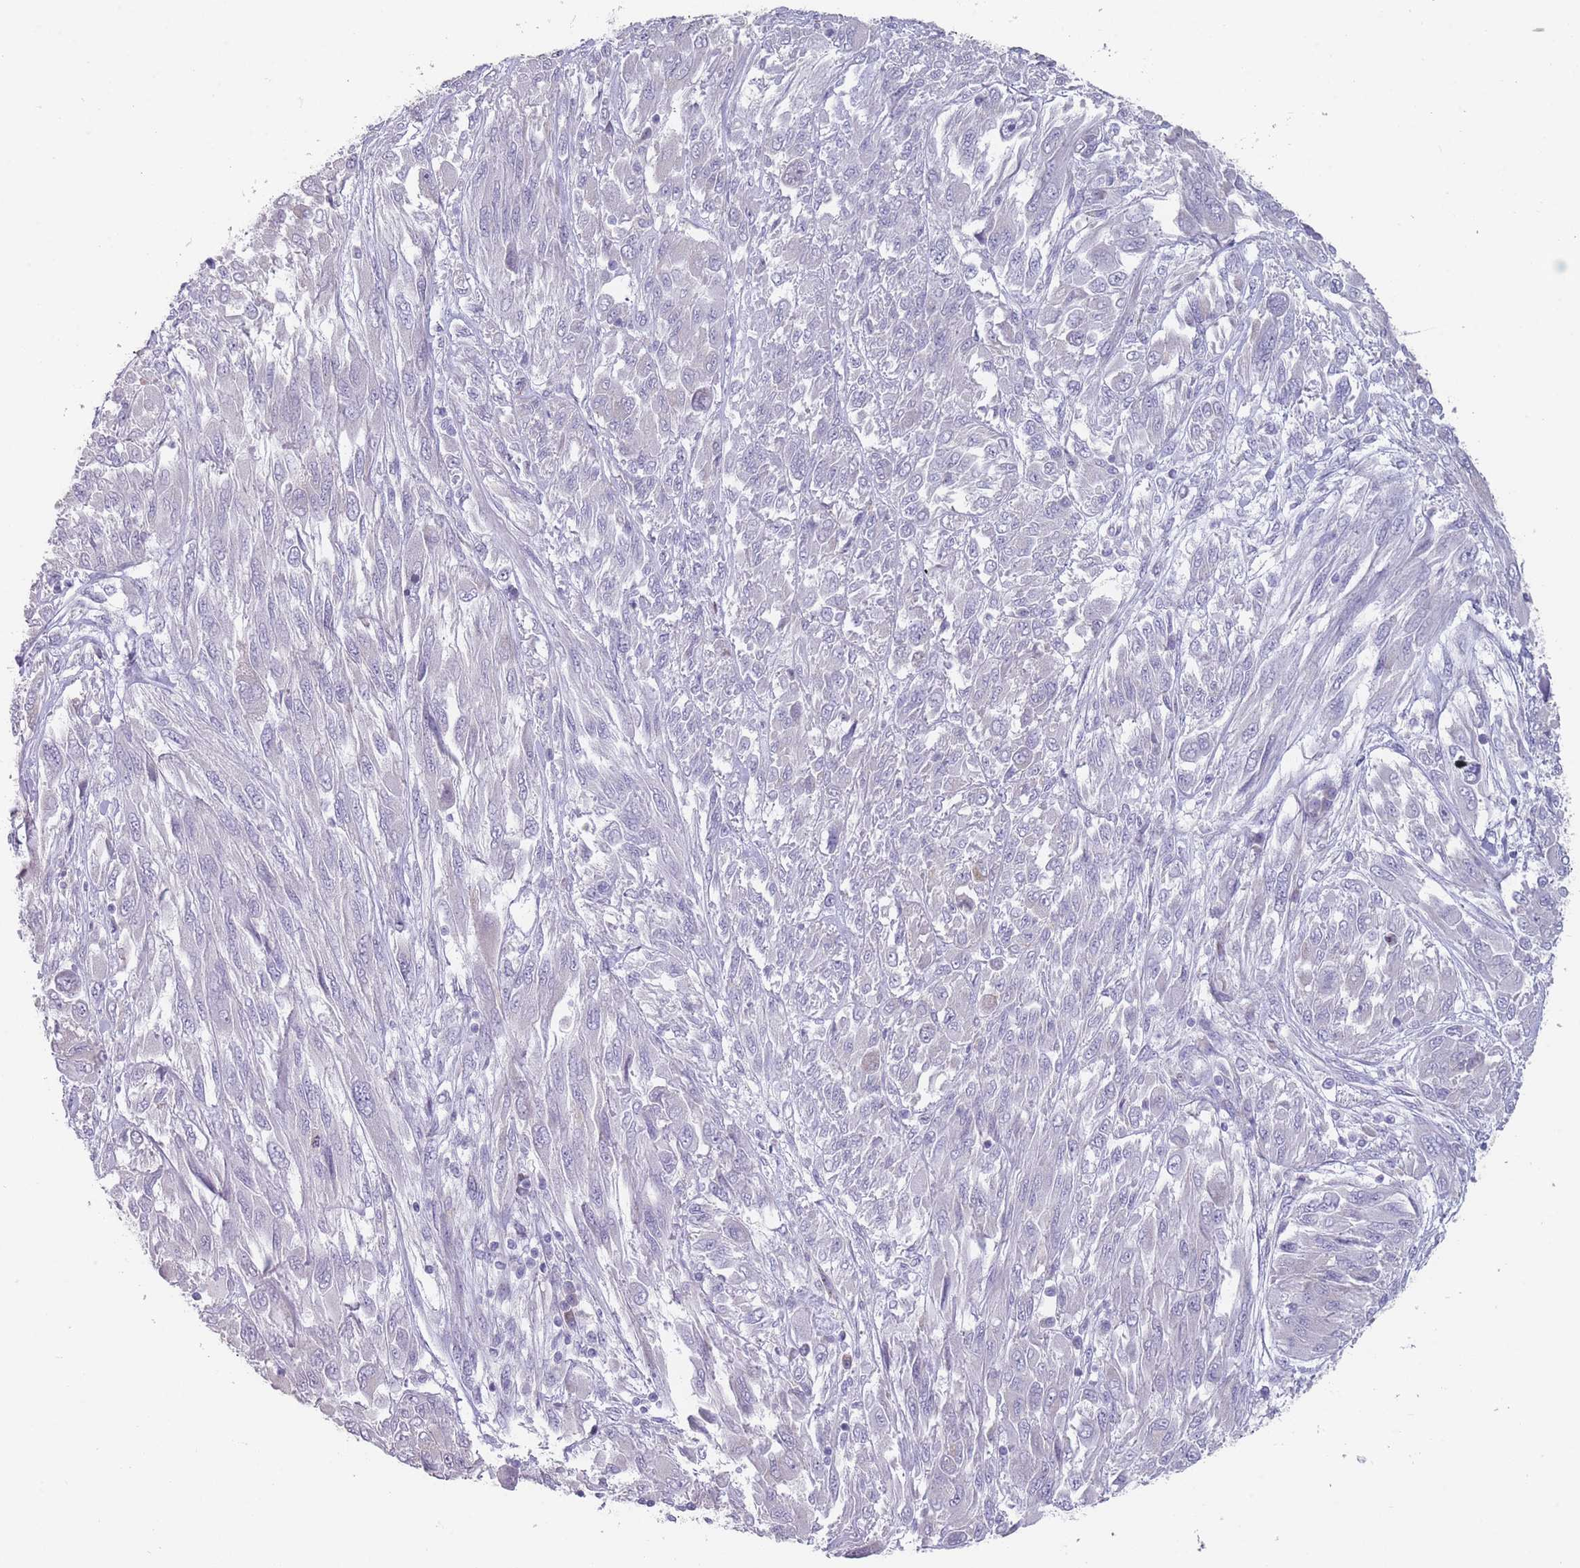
{"staining": {"intensity": "negative", "quantity": "none", "location": "none"}, "tissue": "melanoma", "cell_type": "Tumor cells", "image_type": "cancer", "snomed": [{"axis": "morphology", "description": "Malignant melanoma, NOS"}, {"axis": "topography", "description": "Skin"}], "caption": "The immunohistochemistry (IHC) histopathology image has no significant expression in tumor cells of malignant melanoma tissue. The staining was performed using DAB (3,3'-diaminobenzidine) to visualize the protein expression in brown, while the nuclei were stained in blue with hematoxylin (Magnification: 20x).", "gene": "PAIP2B", "patient": {"sex": "female", "age": 91}}